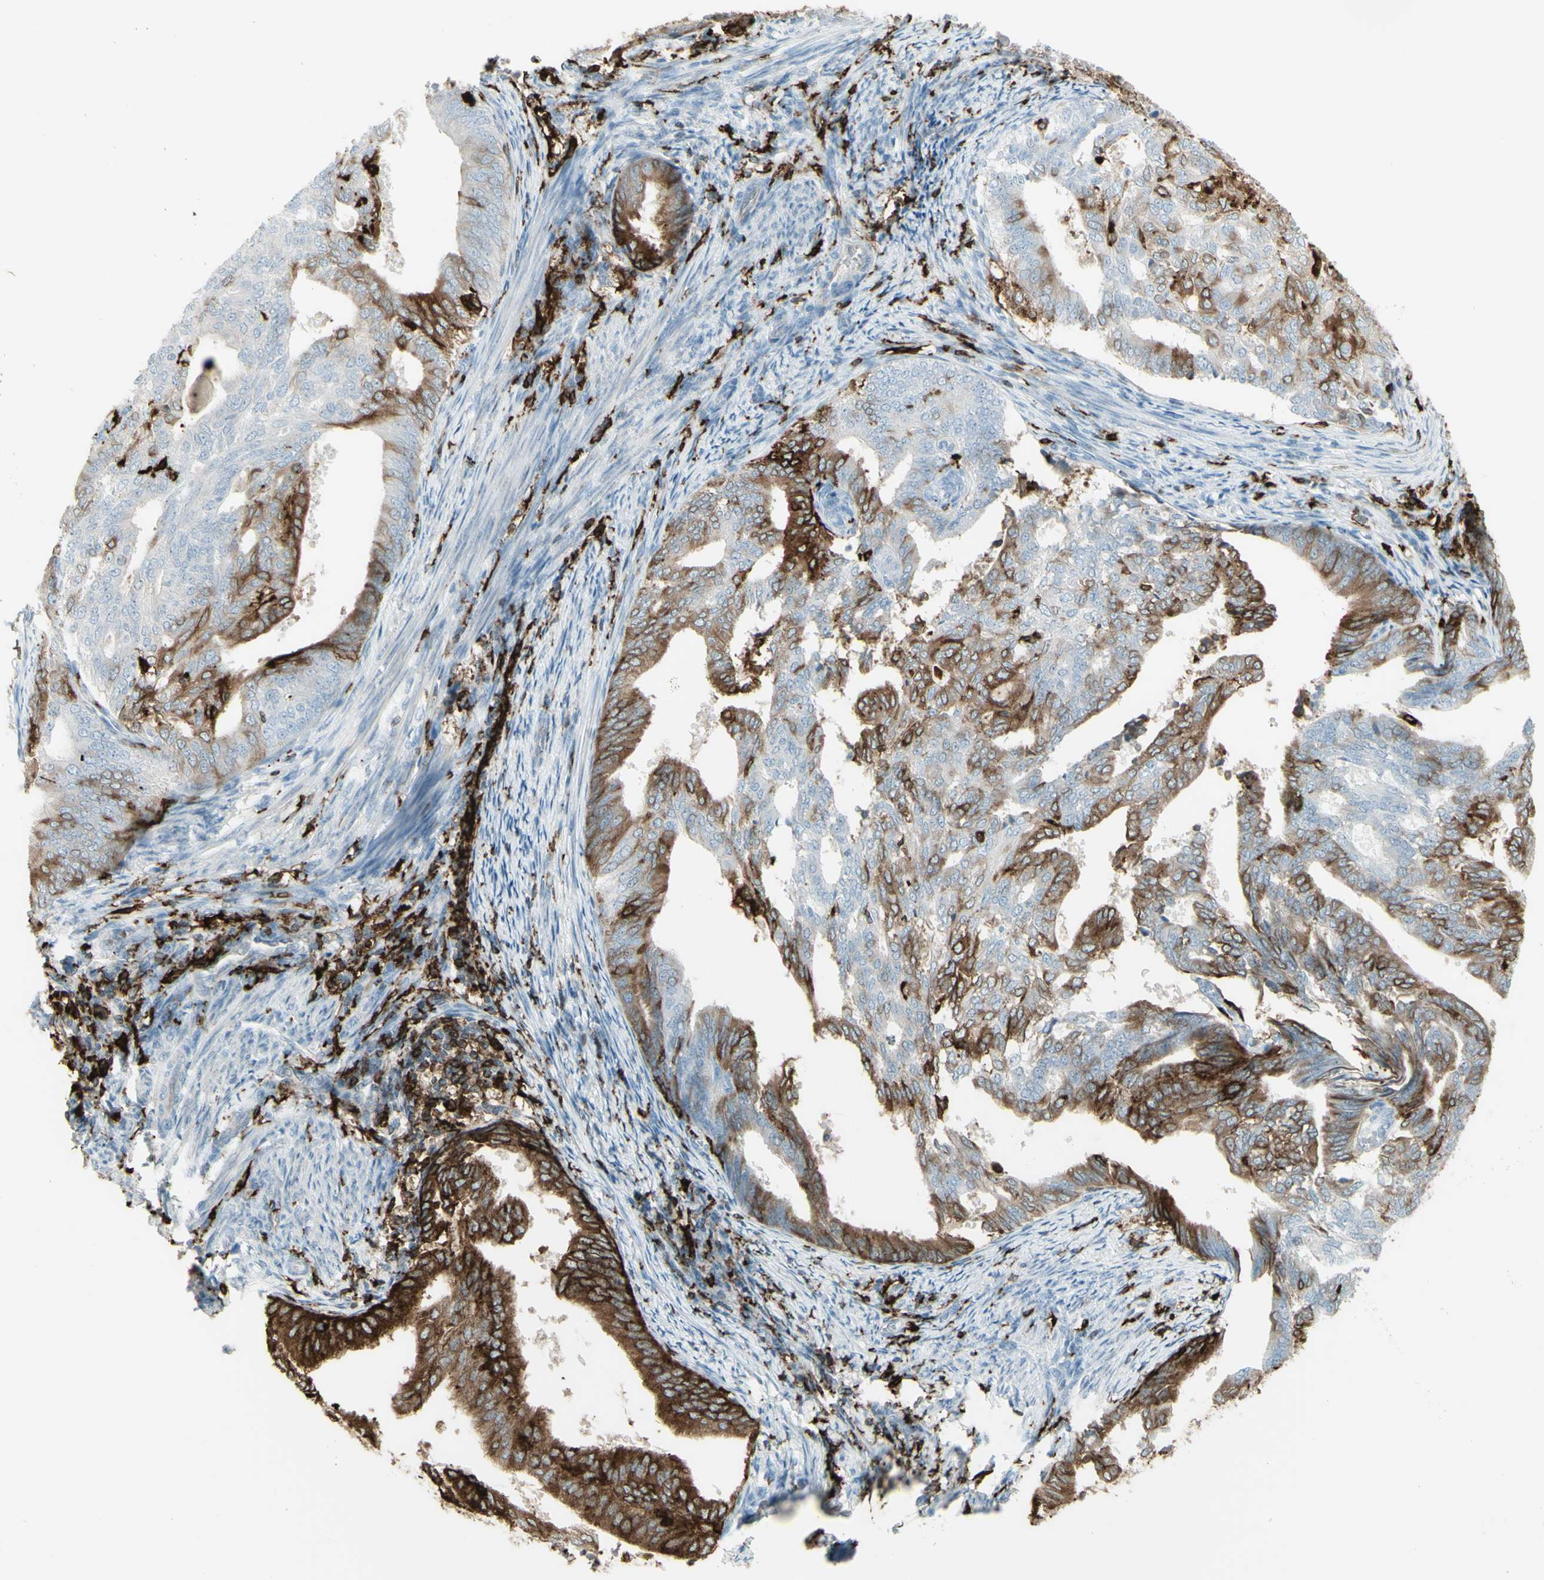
{"staining": {"intensity": "moderate", "quantity": ">75%", "location": "cytoplasmic/membranous"}, "tissue": "endometrial cancer", "cell_type": "Tumor cells", "image_type": "cancer", "snomed": [{"axis": "morphology", "description": "Adenocarcinoma, NOS"}, {"axis": "topography", "description": "Endometrium"}], "caption": "Protein expression analysis of endometrial adenocarcinoma demonstrates moderate cytoplasmic/membranous positivity in about >75% of tumor cells.", "gene": "HLA-DPB1", "patient": {"sex": "female", "age": 58}}